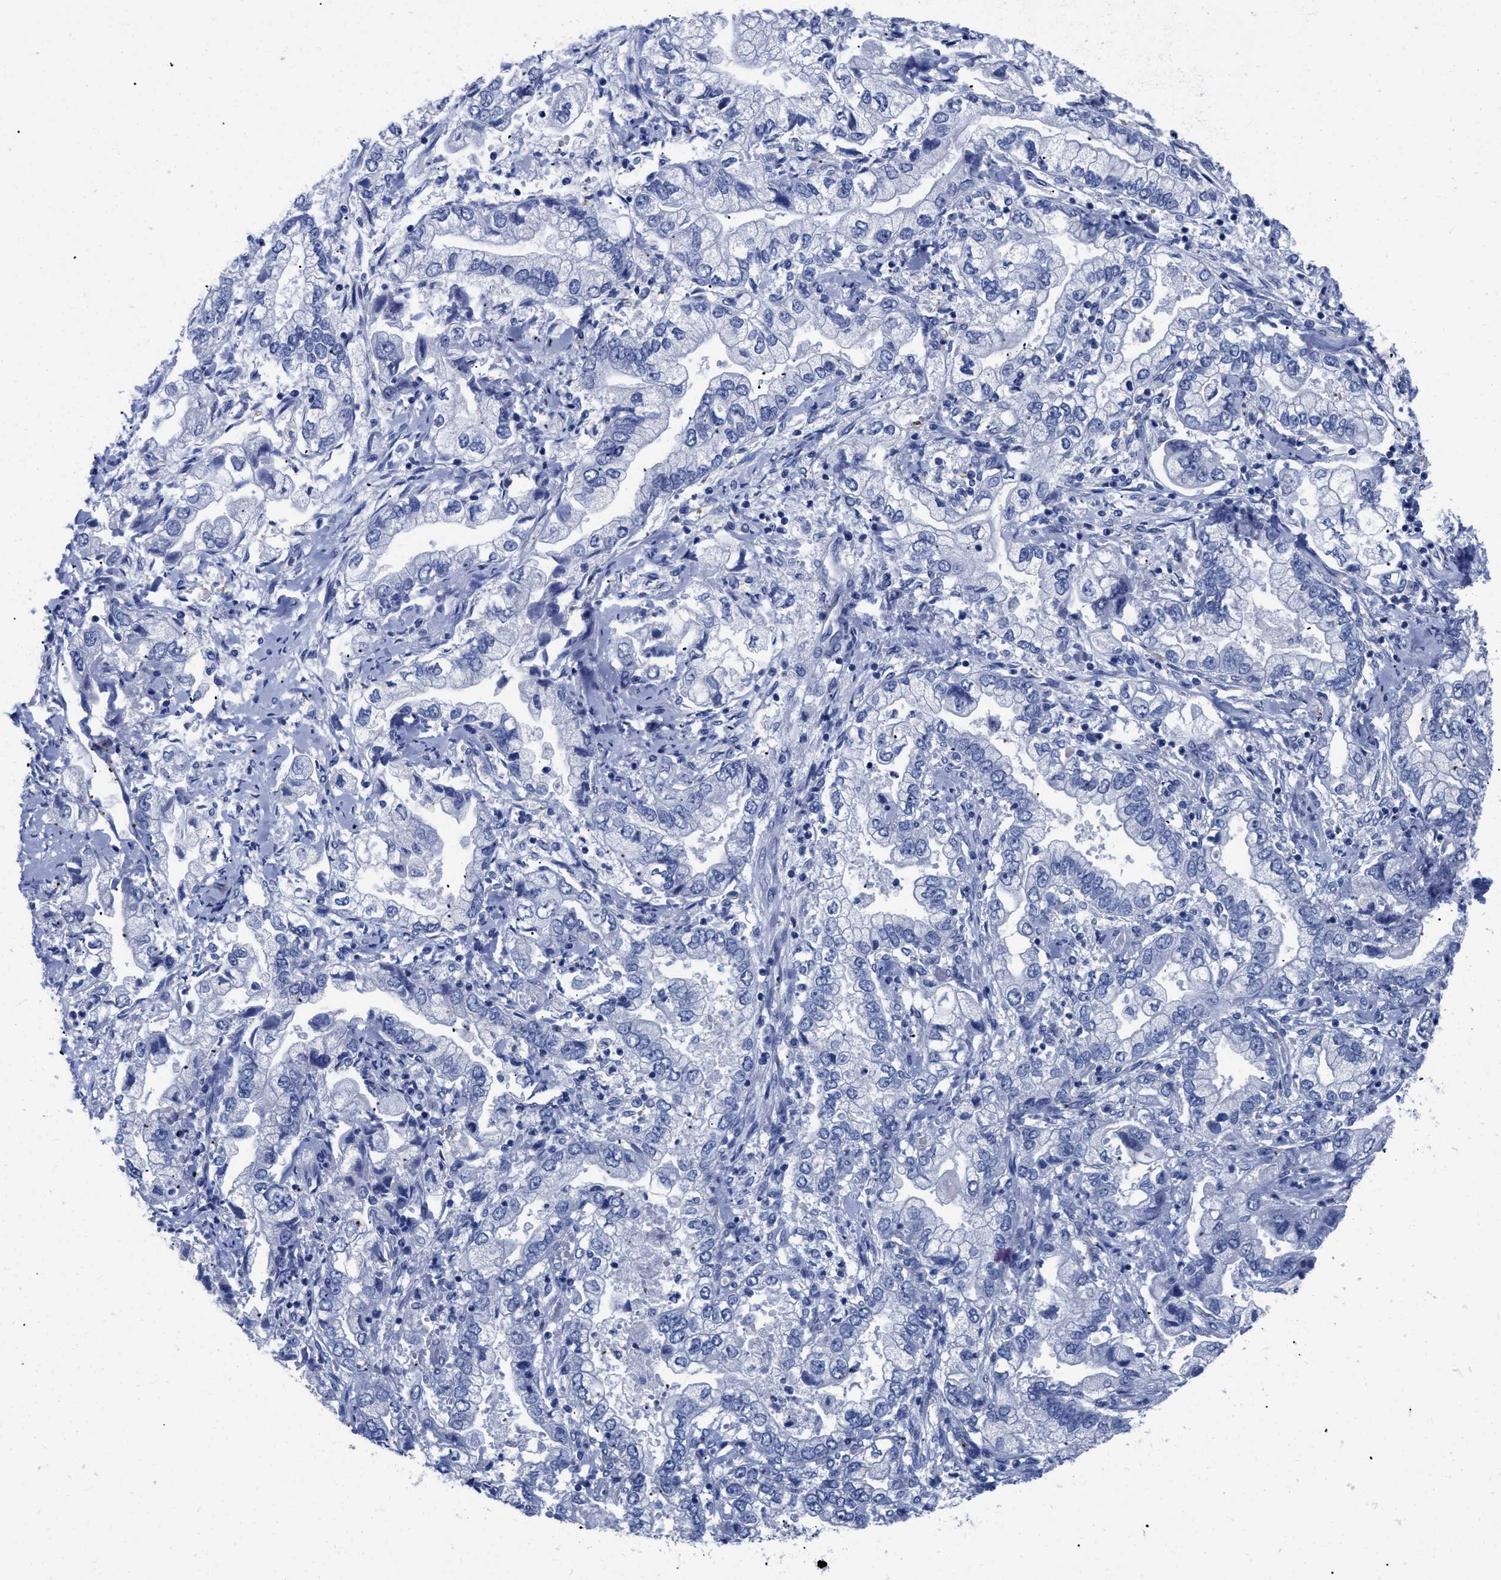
{"staining": {"intensity": "negative", "quantity": "none", "location": "none"}, "tissue": "stomach cancer", "cell_type": "Tumor cells", "image_type": "cancer", "snomed": [{"axis": "morphology", "description": "Normal tissue, NOS"}, {"axis": "morphology", "description": "Adenocarcinoma, NOS"}, {"axis": "topography", "description": "Stomach"}], "caption": "The histopathology image shows no staining of tumor cells in stomach cancer. Nuclei are stained in blue.", "gene": "TREML1", "patient": {"sex": "male", "age": 62}}